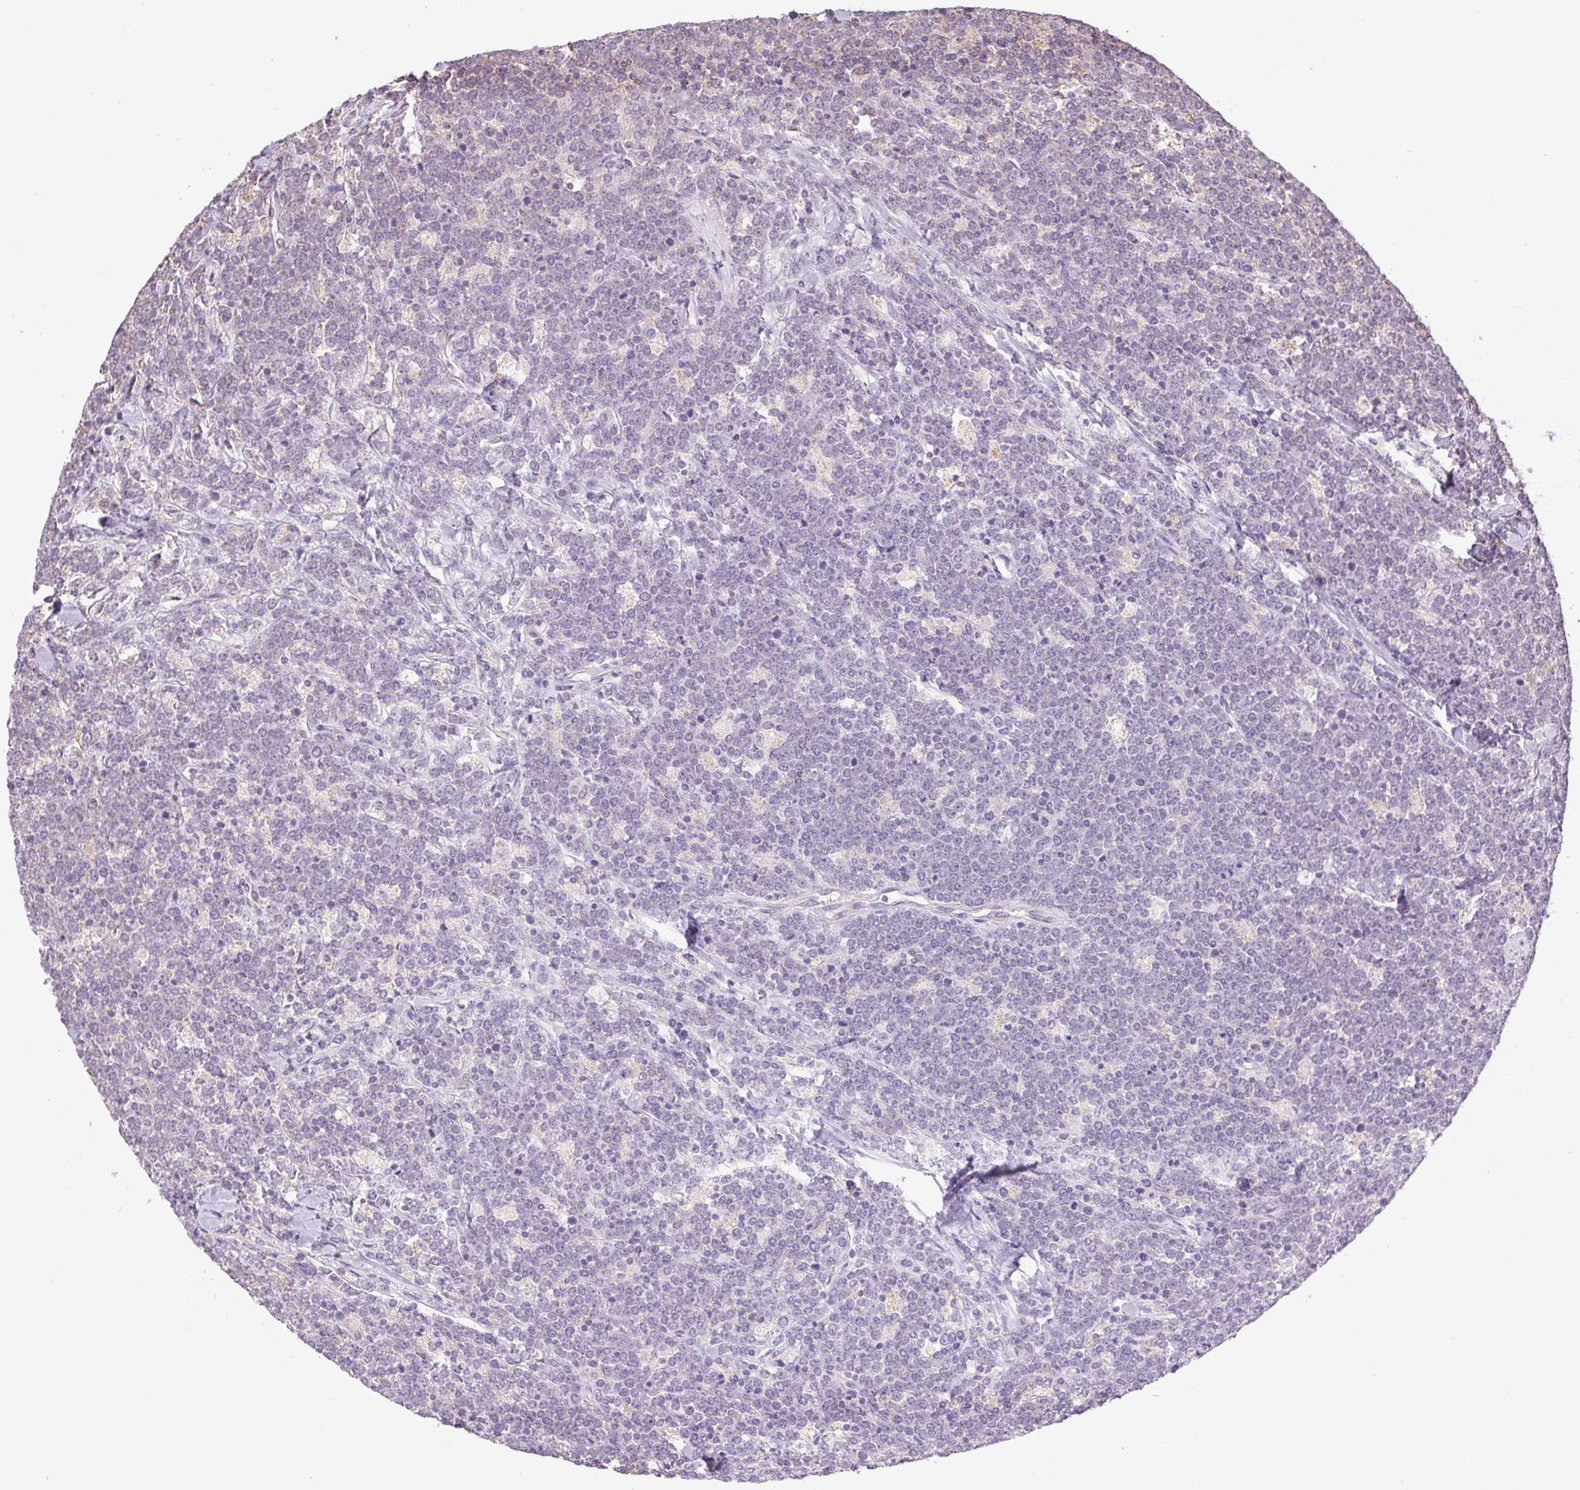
{"staining": {"intensity": "negative", "quantity": "none", "location": "none"}, "tissue": "lymphoma", "cell_type": "Tumor cells", "image_type": "cancer", "snomed": [{"axis": "morphology", "description": "Malignant lymphoma, non-Hodgkin's type, High grade"}, {"axis": "topography", "description": "Small intestine"}], "caption": "The histopathology image exhibits no significant expression in tumor cells of high-grade malignant lymphoma, non-Hodgkin's type.", "gene": "SGF29", "patient": {"sex": "male", "age": 8}}